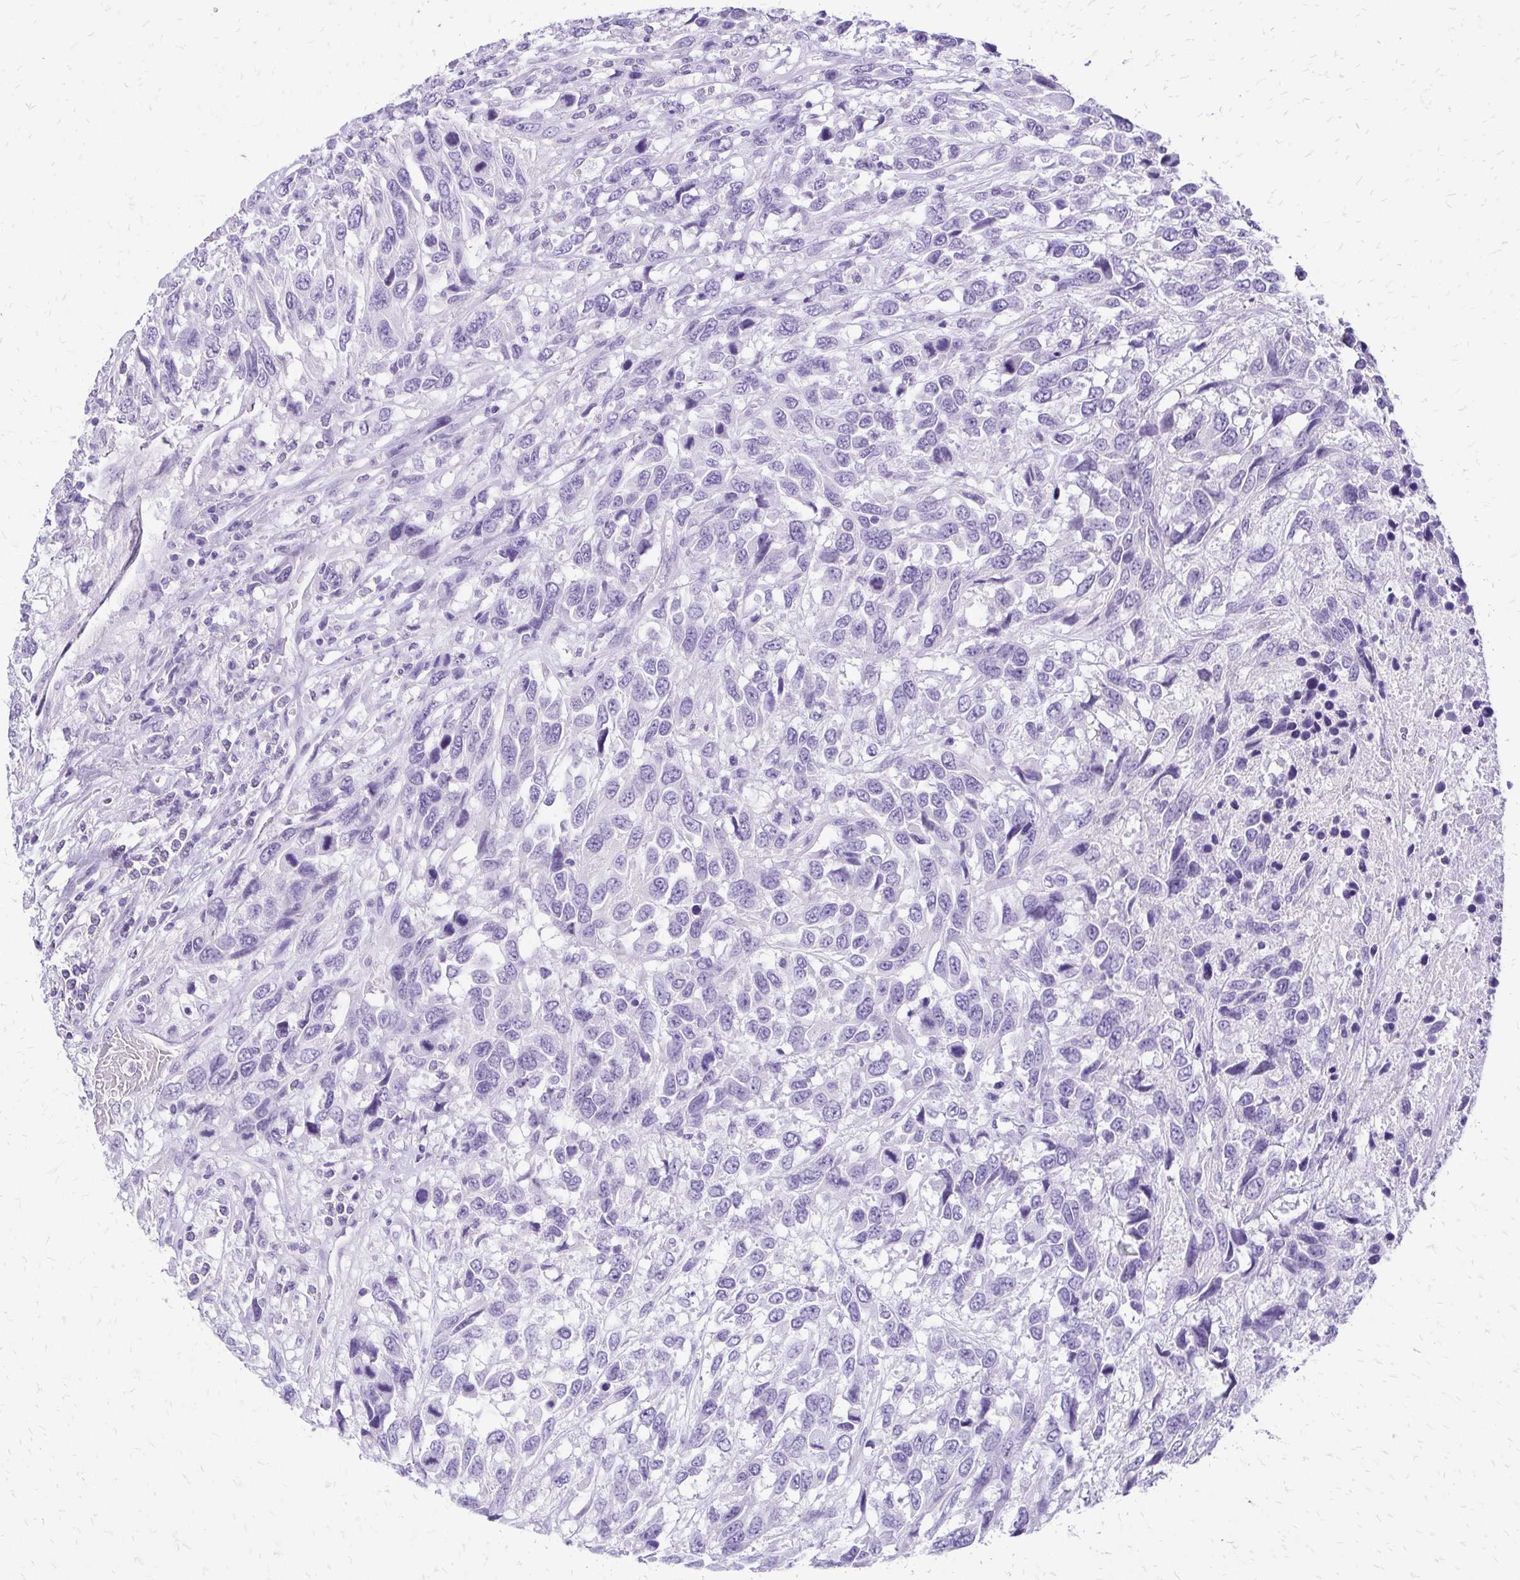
{"staining": {"intensity": "negative", "quantity": "none", "location": "none"}, "tissue": "urothelial cancer", "cell_type": "Tumor cells", "image_type": "cancer", "snomed": [{"axis": "morphology", "description": "Urothelial carcinoma, High grade"}, {"axis": "topography", "description": "Urinary bladder"}], "caption": "A high-resolution micrograph shows immunohistochemistry staining of urothelial cancer, which exhibits no significant staining in tumor cells. (DAB immunohistochemistry, high magnification).", "gene": "SLC32A1", "patient": {"sex": "female", "age": 70}}